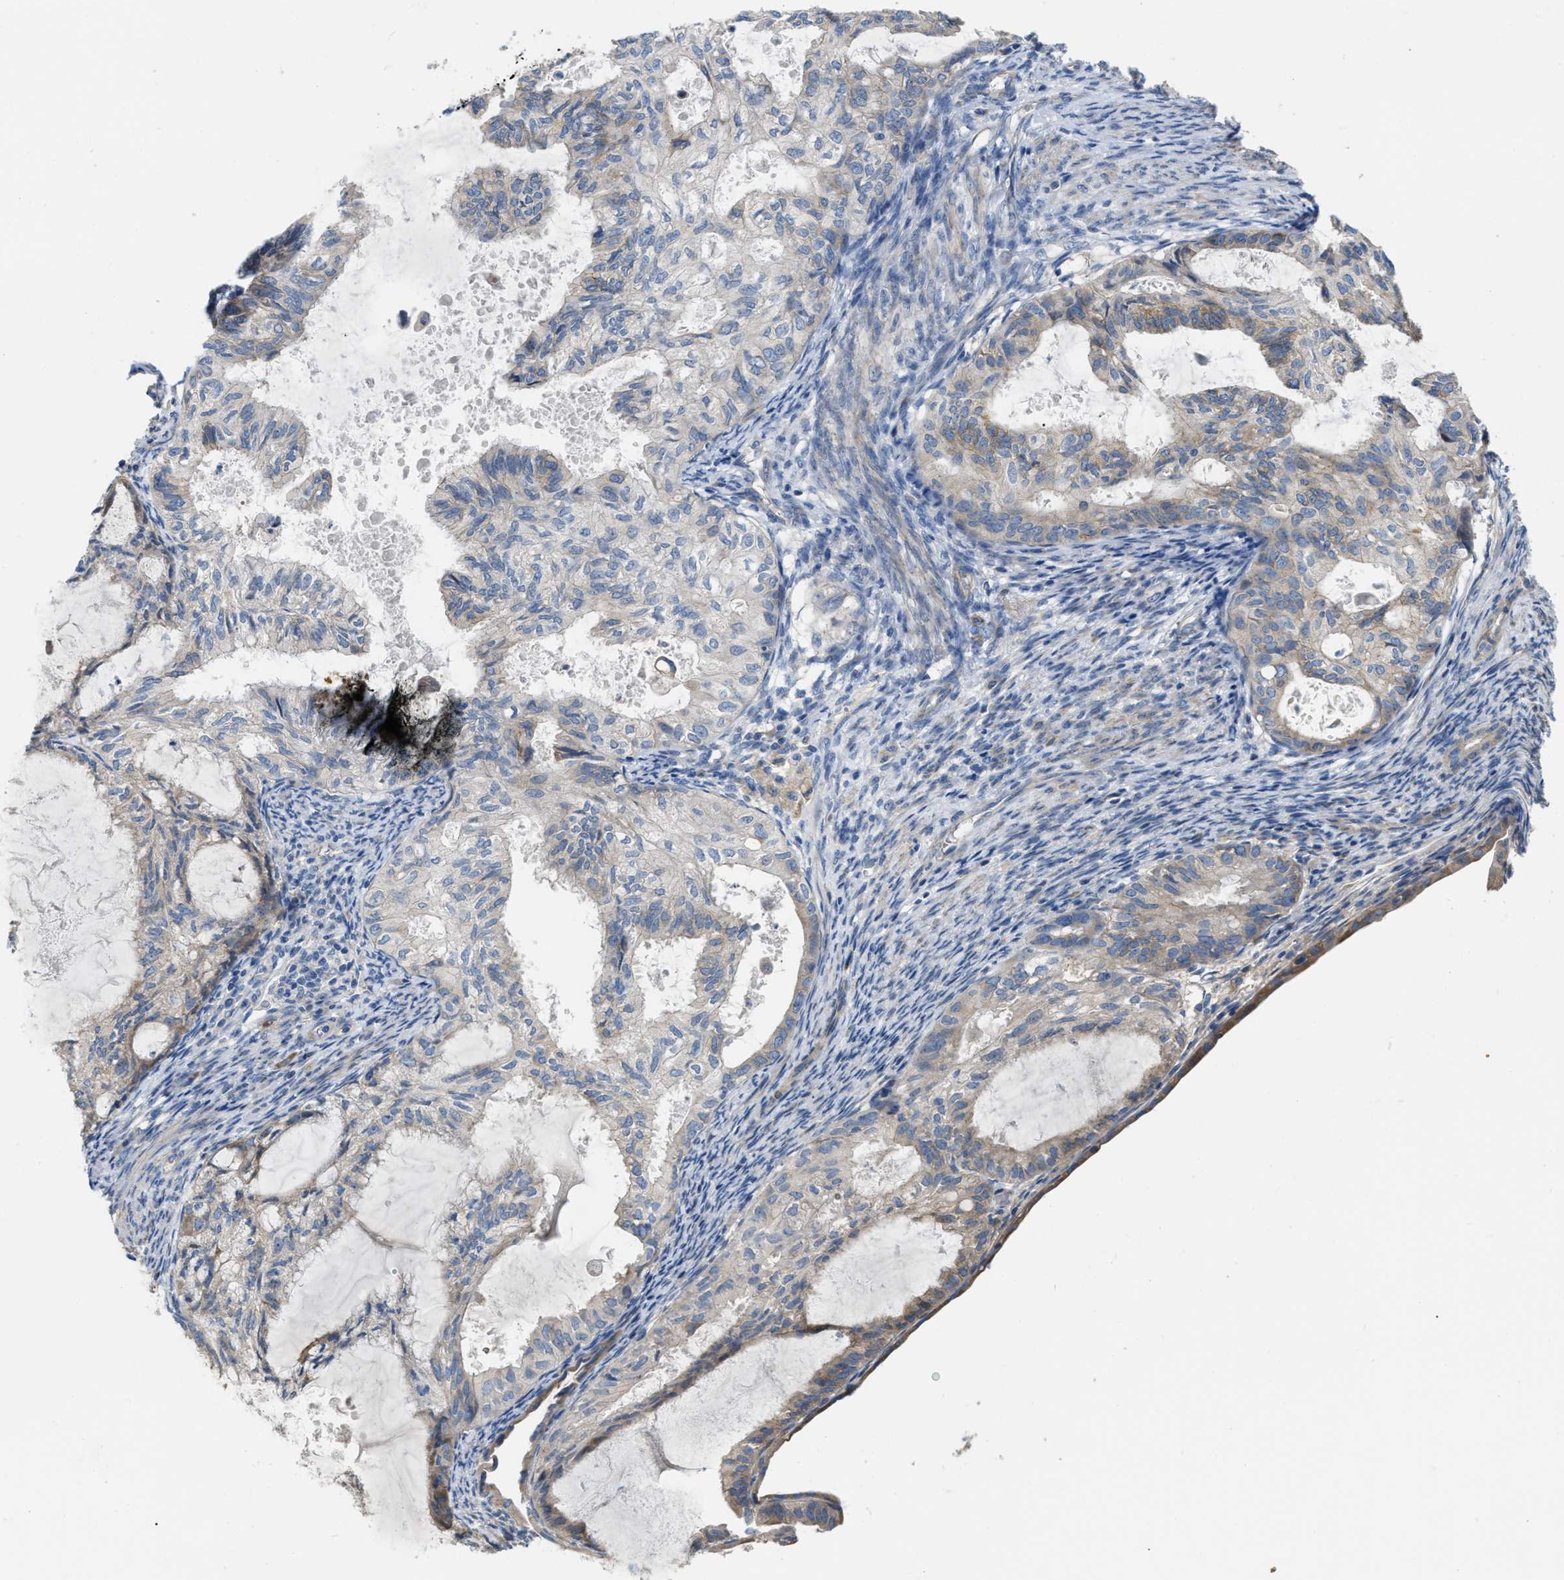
{"staining": {"intensity": "weak", "quantity": "<25%", "location": "cytoplasmic/membranous"}, "tissue": "cervical cancer", "cell_type": "Tumor cells", "image_type": "cancer", "snomed": [{"axis": "morphology", "description": "Normal tissue, NOS"}, {"axis": "morphology", "description": "Adenocarcinoma, NOS"}, {"axis": "topography", "description": "Cervix"}, {"axis": "topography", "description": "Endometrium"}], "caption": "Tumor cells are negative for brown protein staining in cervical cancer (adenocarcinoma). (Stains: DAB IHC with hematoxylin counter stain, Microscopy: brightfield microscopy at high magnification).", "gene": "DHX58", "patient": {"sex": "female", "age": 86}}